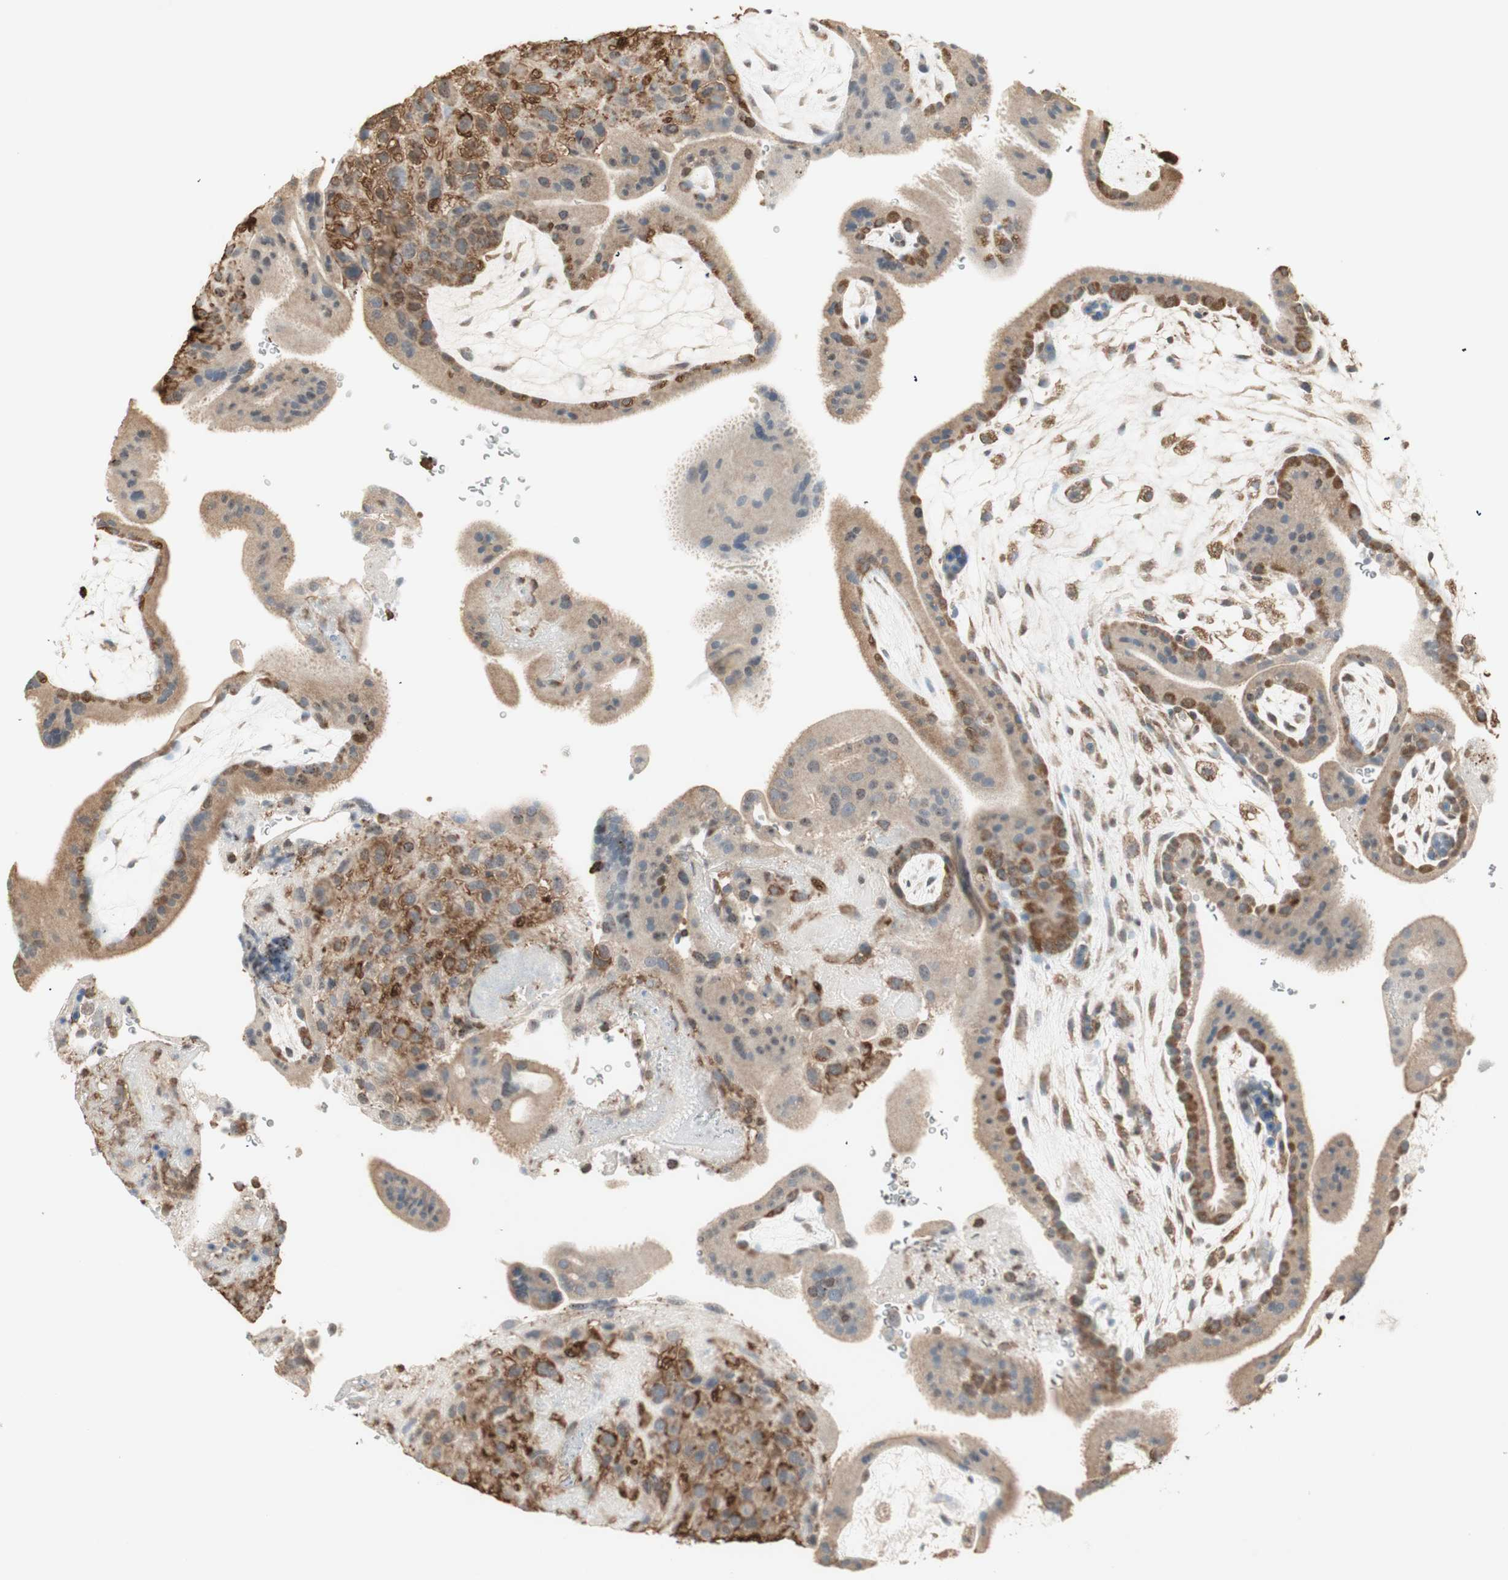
{"staining": {"intensity": "moderate", "quantity": ">75%", "location": "cytoplasmic/membranous"}, "tissue": "placenta", "cell_type": "Decidual cells", "image_type": "normal", "snomed": [{"axis": "morphology", "description": "Normal tissue, NOS"}, {"axis": "topography", "description": "Placenta"}], "caption": "The photomicrograph shows a brown stain indicating the presence of a protein in the cytoplasmic/membranous of decidual cells in placenta. Immunohistochemistry stains the protein in brown and the nuclei are stained blue.", "gene": "MMP3", "patient": {"sex": "female", "age": 19}}